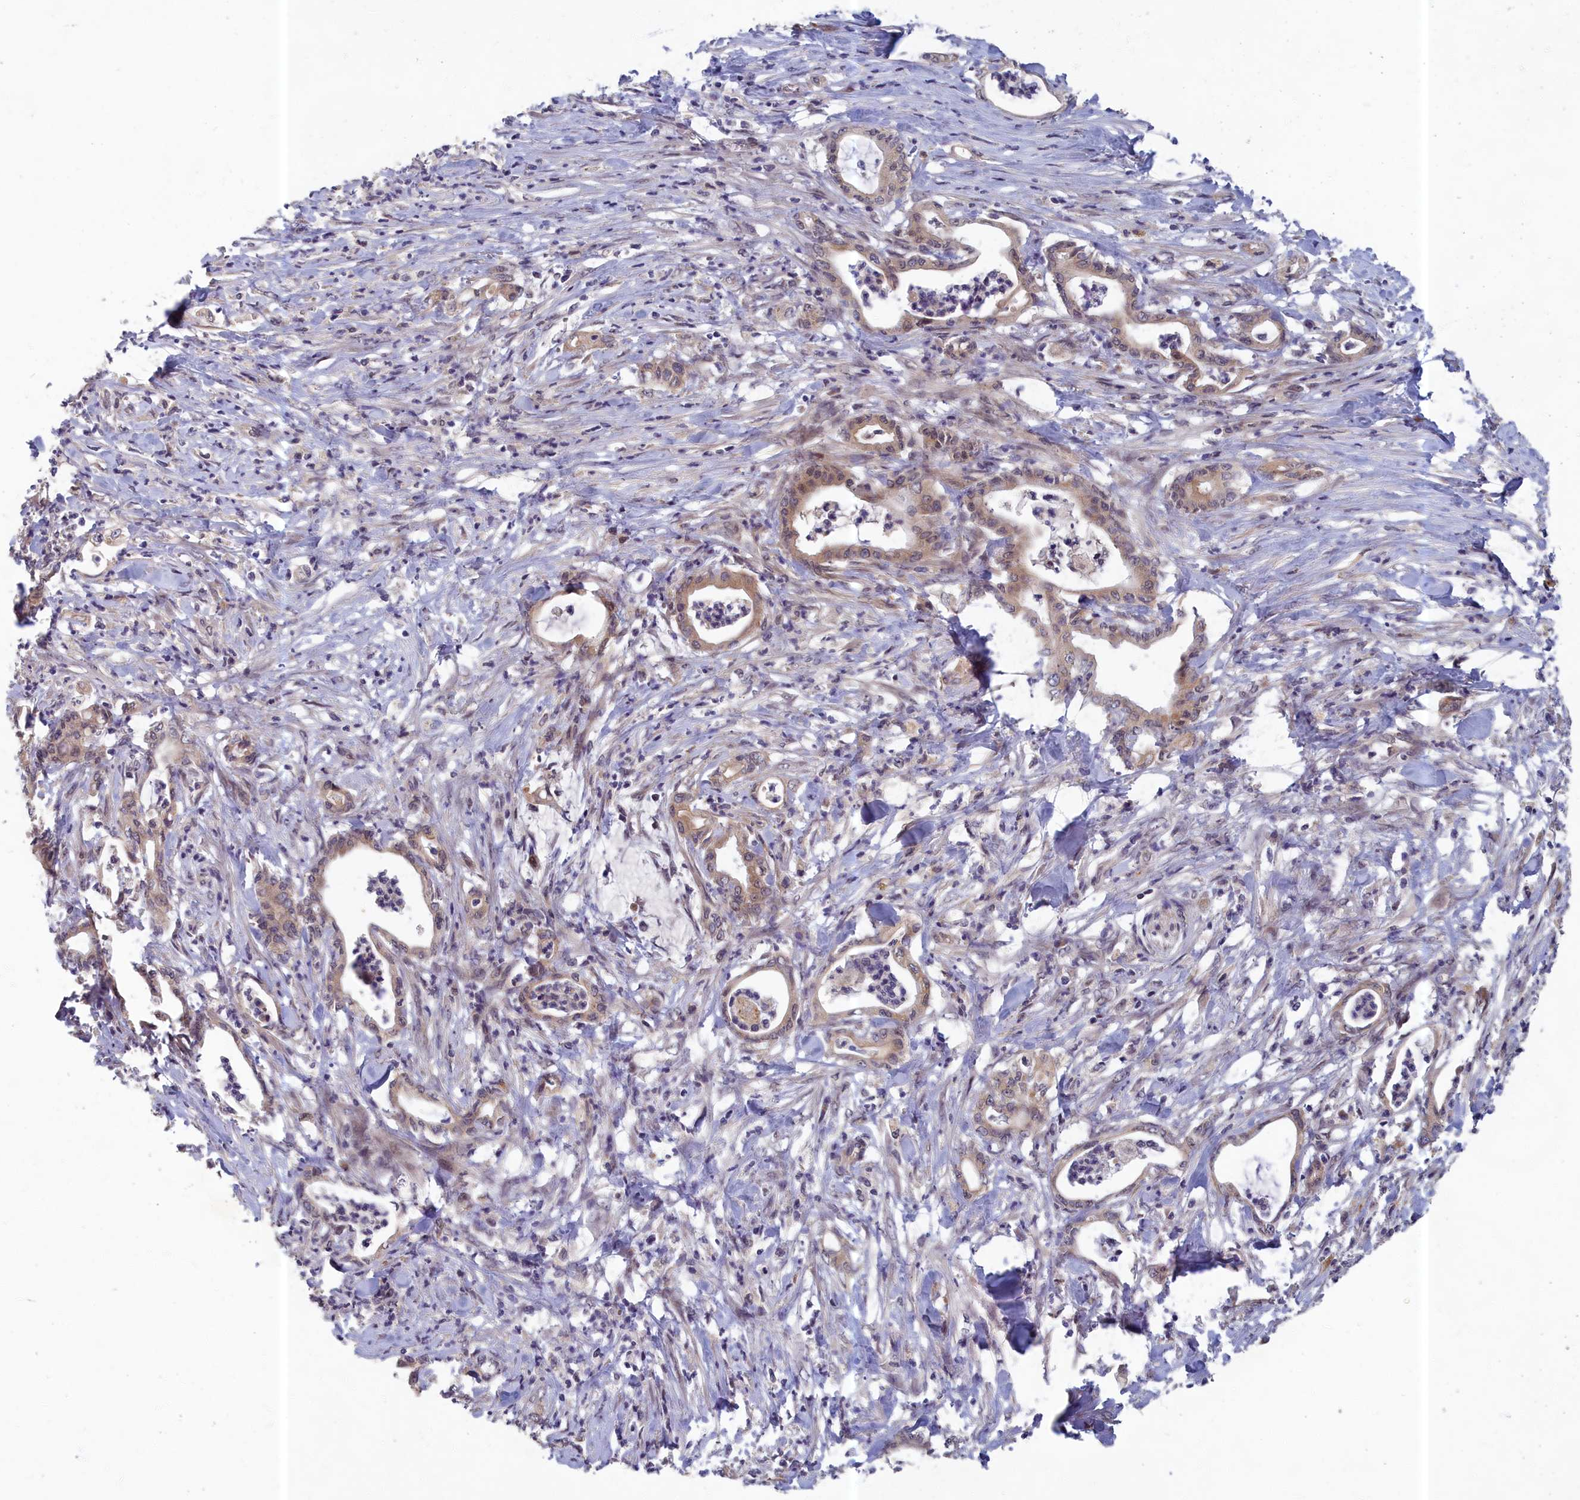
{"staining": {"intensity": "weak", "quantity": "<25%", "location": "cytoplasmic/membranous"}, "tissue": "pancreatic cancer", "cell_type": "Tumor cells", "image_type": "cancer", "snomed": [{"axis": "morphology", "description": "Adenocarcinoma, NOS"}, {"axis": "topography", "description": "Pancreas"}], "caption": "Pancreatic adenocarcinoma was stained to show a protein in brown. There is no significant positivity in tumor cells.", "gene": "EARS2", "patient": {"sex": "female", "age": 55}}